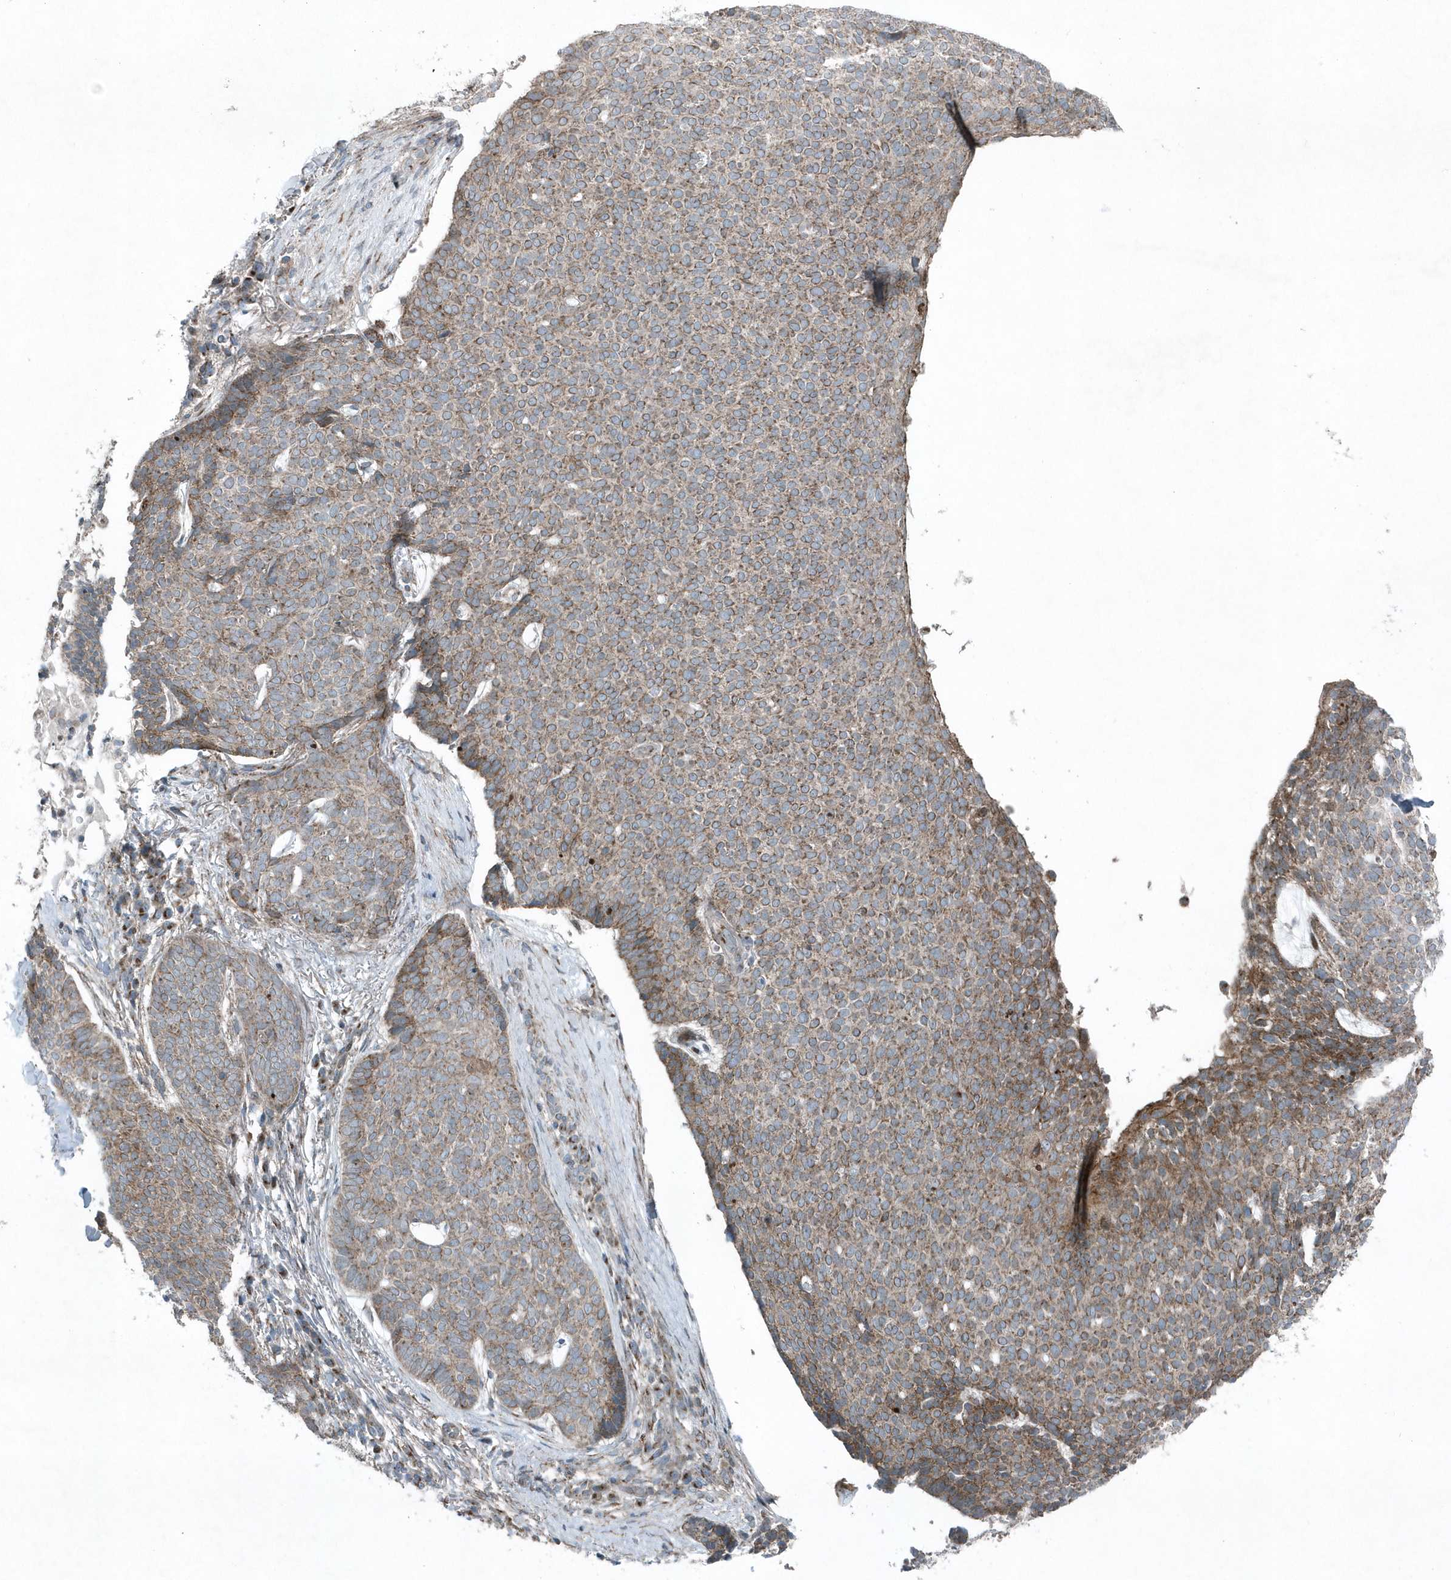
{"staining": {"intensity": "moderate", "quantity": ">75%", "location": "cytoplasmic/membranous"}, "tissue": "skin cancer", "cell_type": "Tumor cells", "image_type": "cancer", "snomed": [{"axis": "morphology", "description": "Normal tissue, NOS"}, {"axis": "morphology", "description": "Basal cell carcinoma"}, {"axis": "topography", "description": "Skin"}], "caption": "Immunohistochemical staining of human basal cell carcinoma (skin) shows moderate cytoplasmic/membranous protein positivity in about >75% of tumor cells.", "gene": "GCC2", "patient": {"sex": "male", "age": 50}}